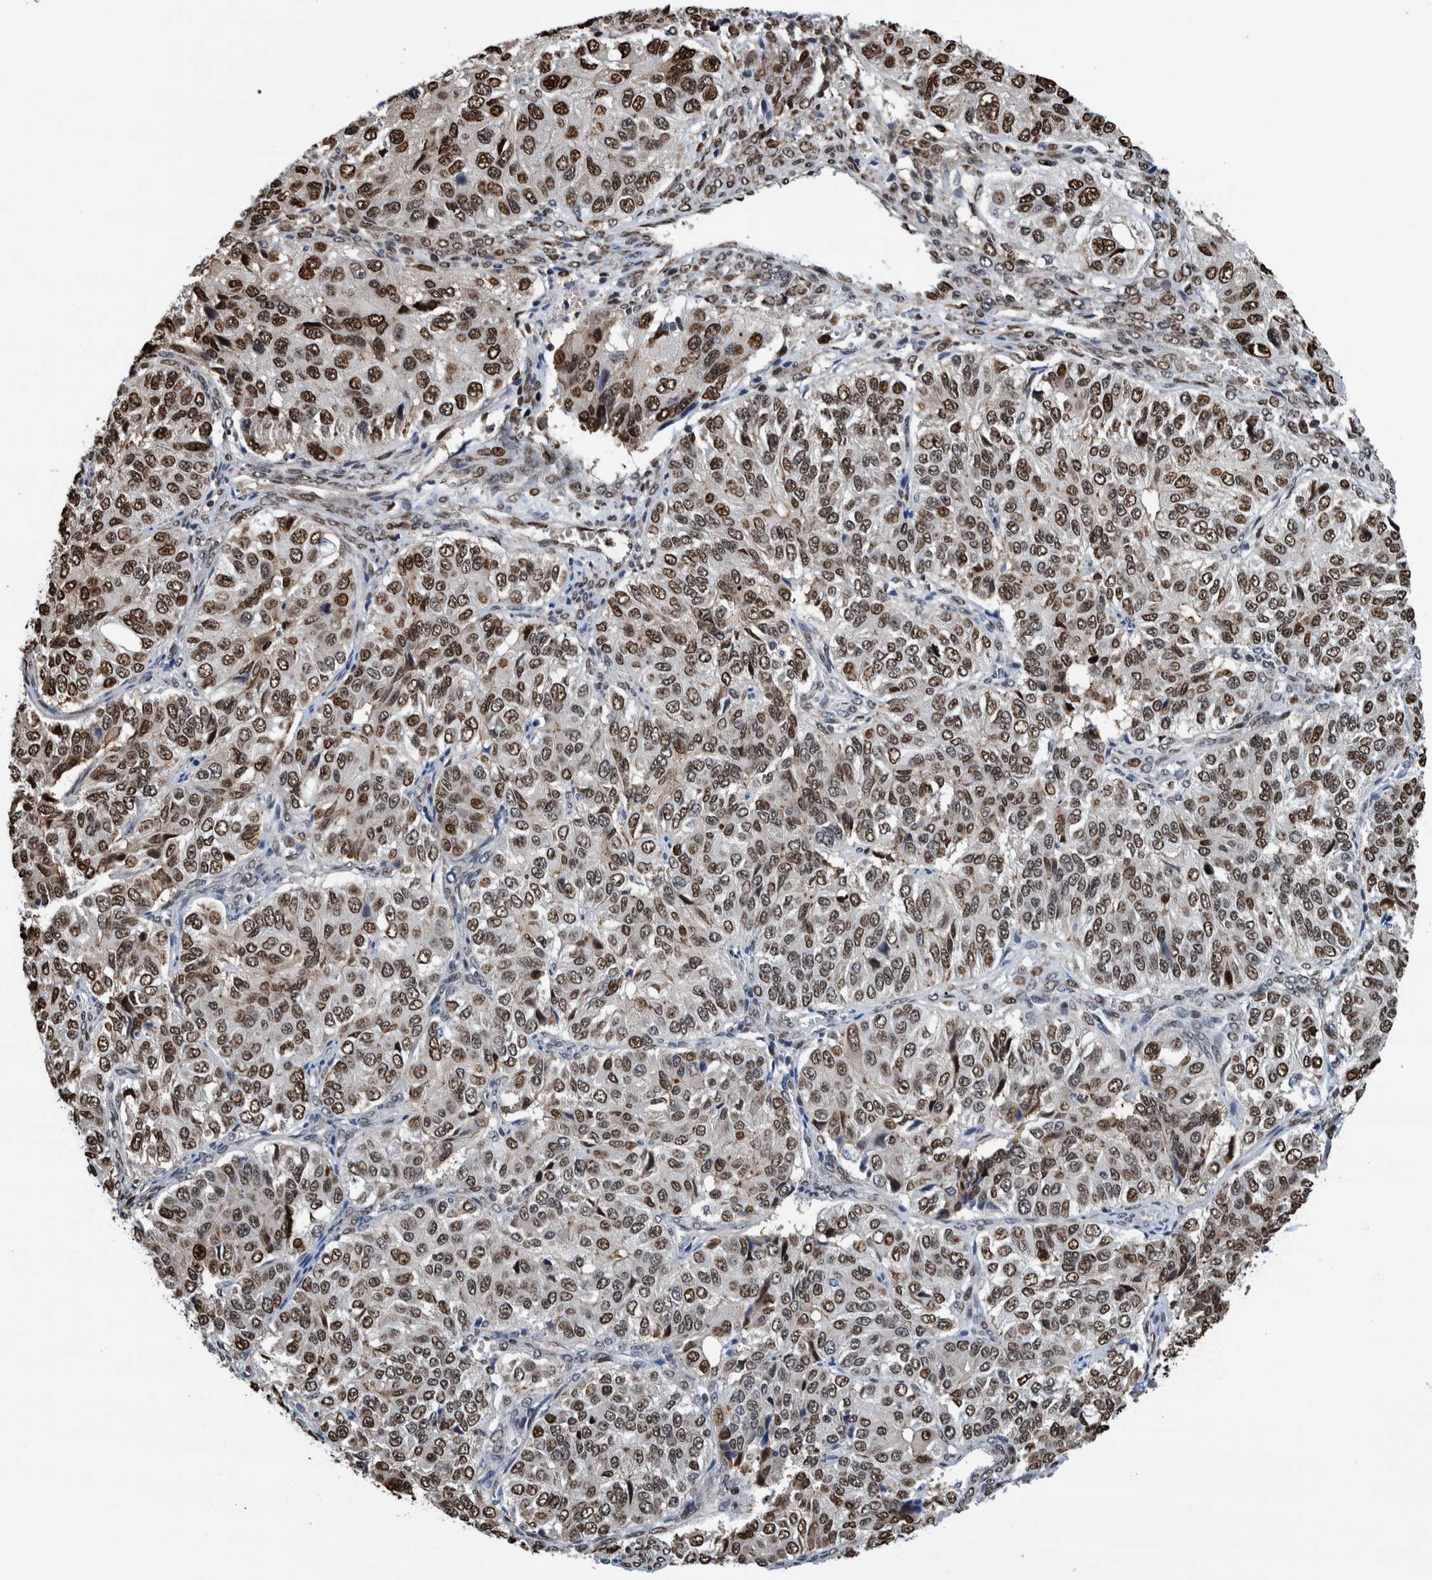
{"staining": {"intensity": "strong", "quantity": ">75%", "location": "nuclear"}, "tissue": "ovarian cancer", "cell_type": "Tumor cells", "image_type": "cancer", "snomed": [{"axis": "morphology", "description": "Carcinoma, endometroid"}, {"axis": "topography", "description": "Ovary"}], "caption": "This is an image of immunohistochemistry (IHC) staining of ovarian endometroid carcinoma, which shows strong positivity in the nuclear of tumor cells.", "gene": "HEATR9", "patient": {"sex": "female", "age": 51}}